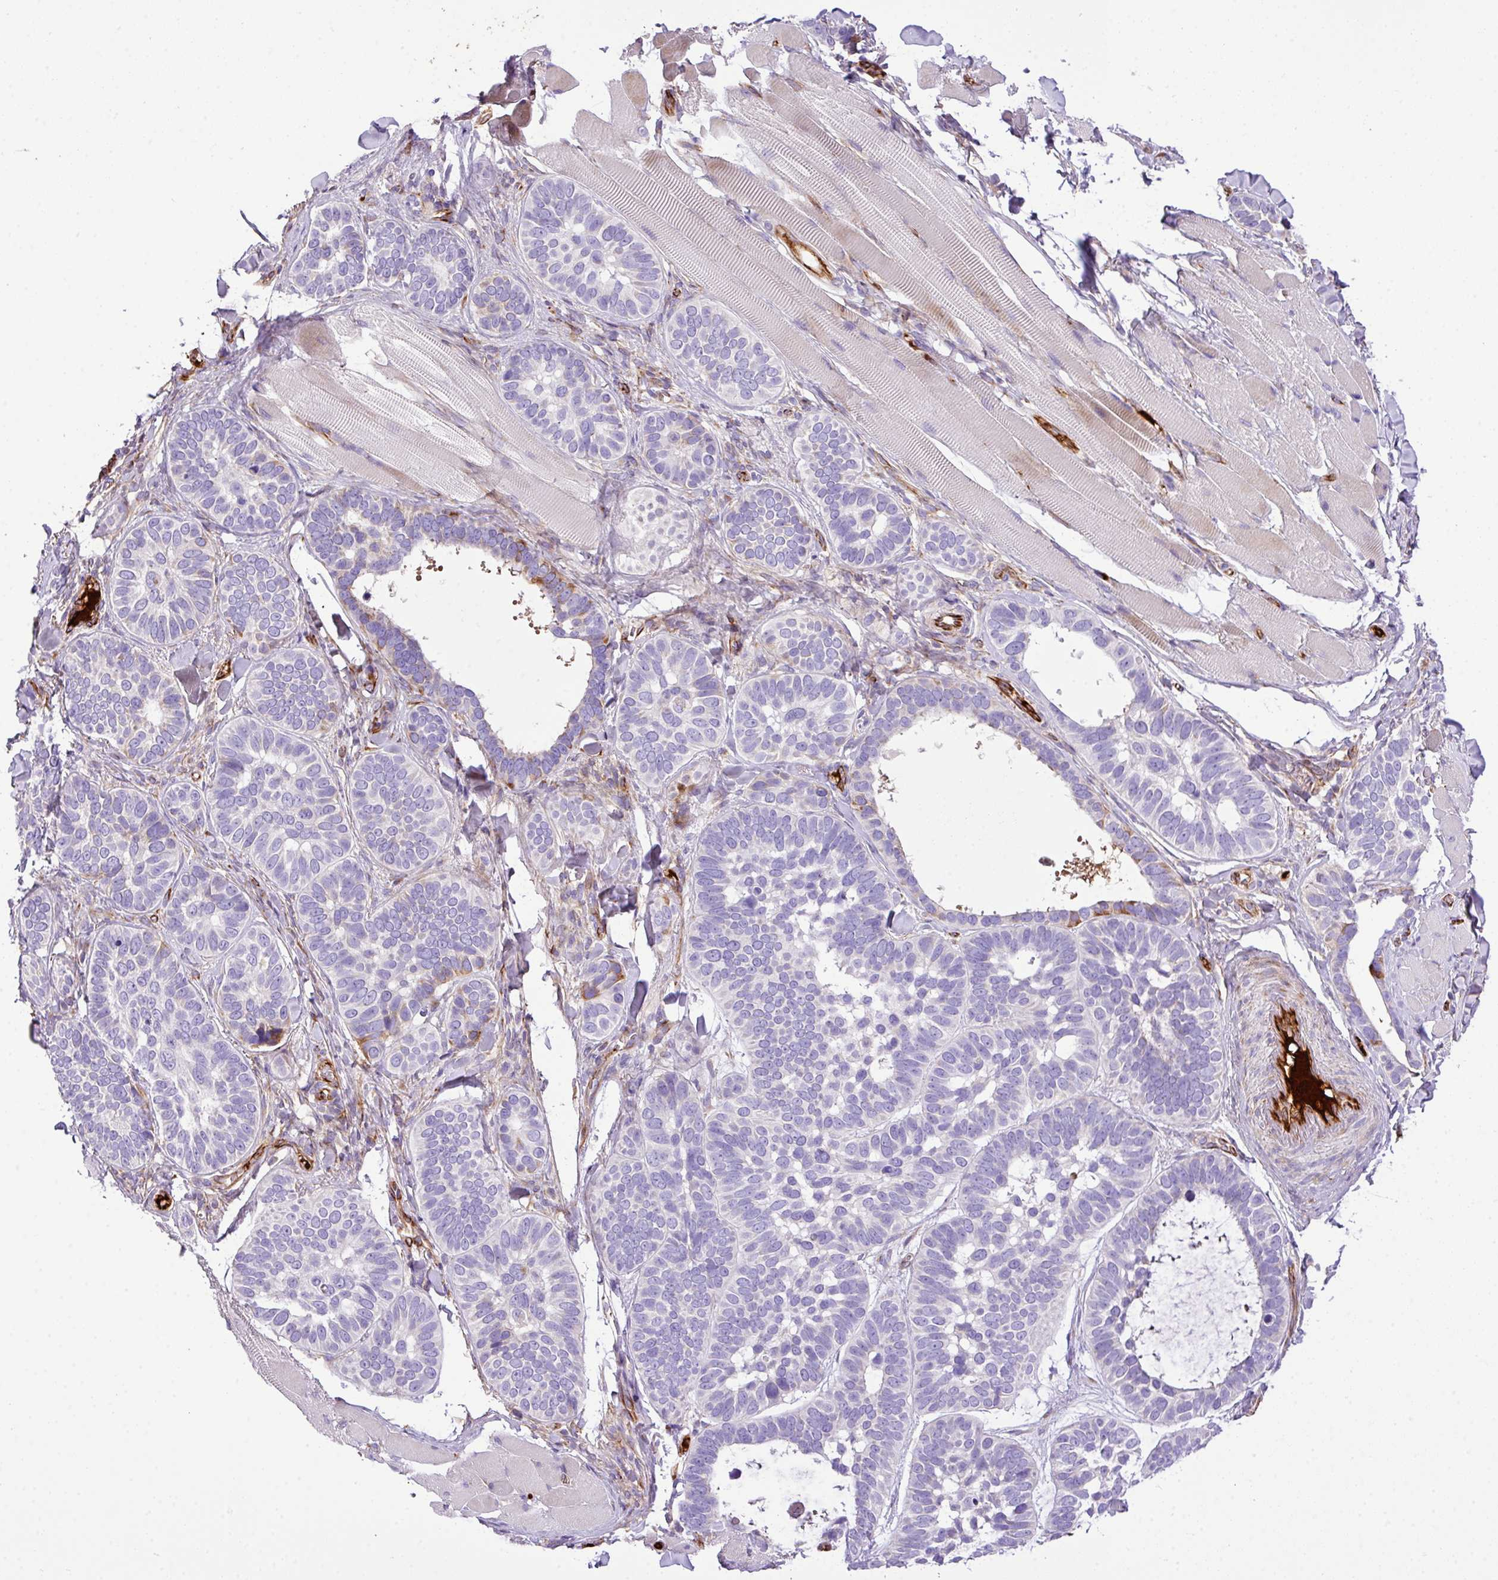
{"staining": {"intensity": "negative", "quantity": "none", "location": "none"}, "tissue": "skin cancer", "cell_type": "Tumor cells", "image_type": "cancer", "snomed": [{"axis": "morphology", "description": "Basal cell carcinoma"}, {"axis": "topography", "description": "Skin"}], "caption": "Human skin basal cell carcinoma stained for a protein using immunohistochemistry (IHC) demonstrates no expression in tumor cells.", "gene": "CTXN2", "patient": {"sex": "male", "age": 62}}